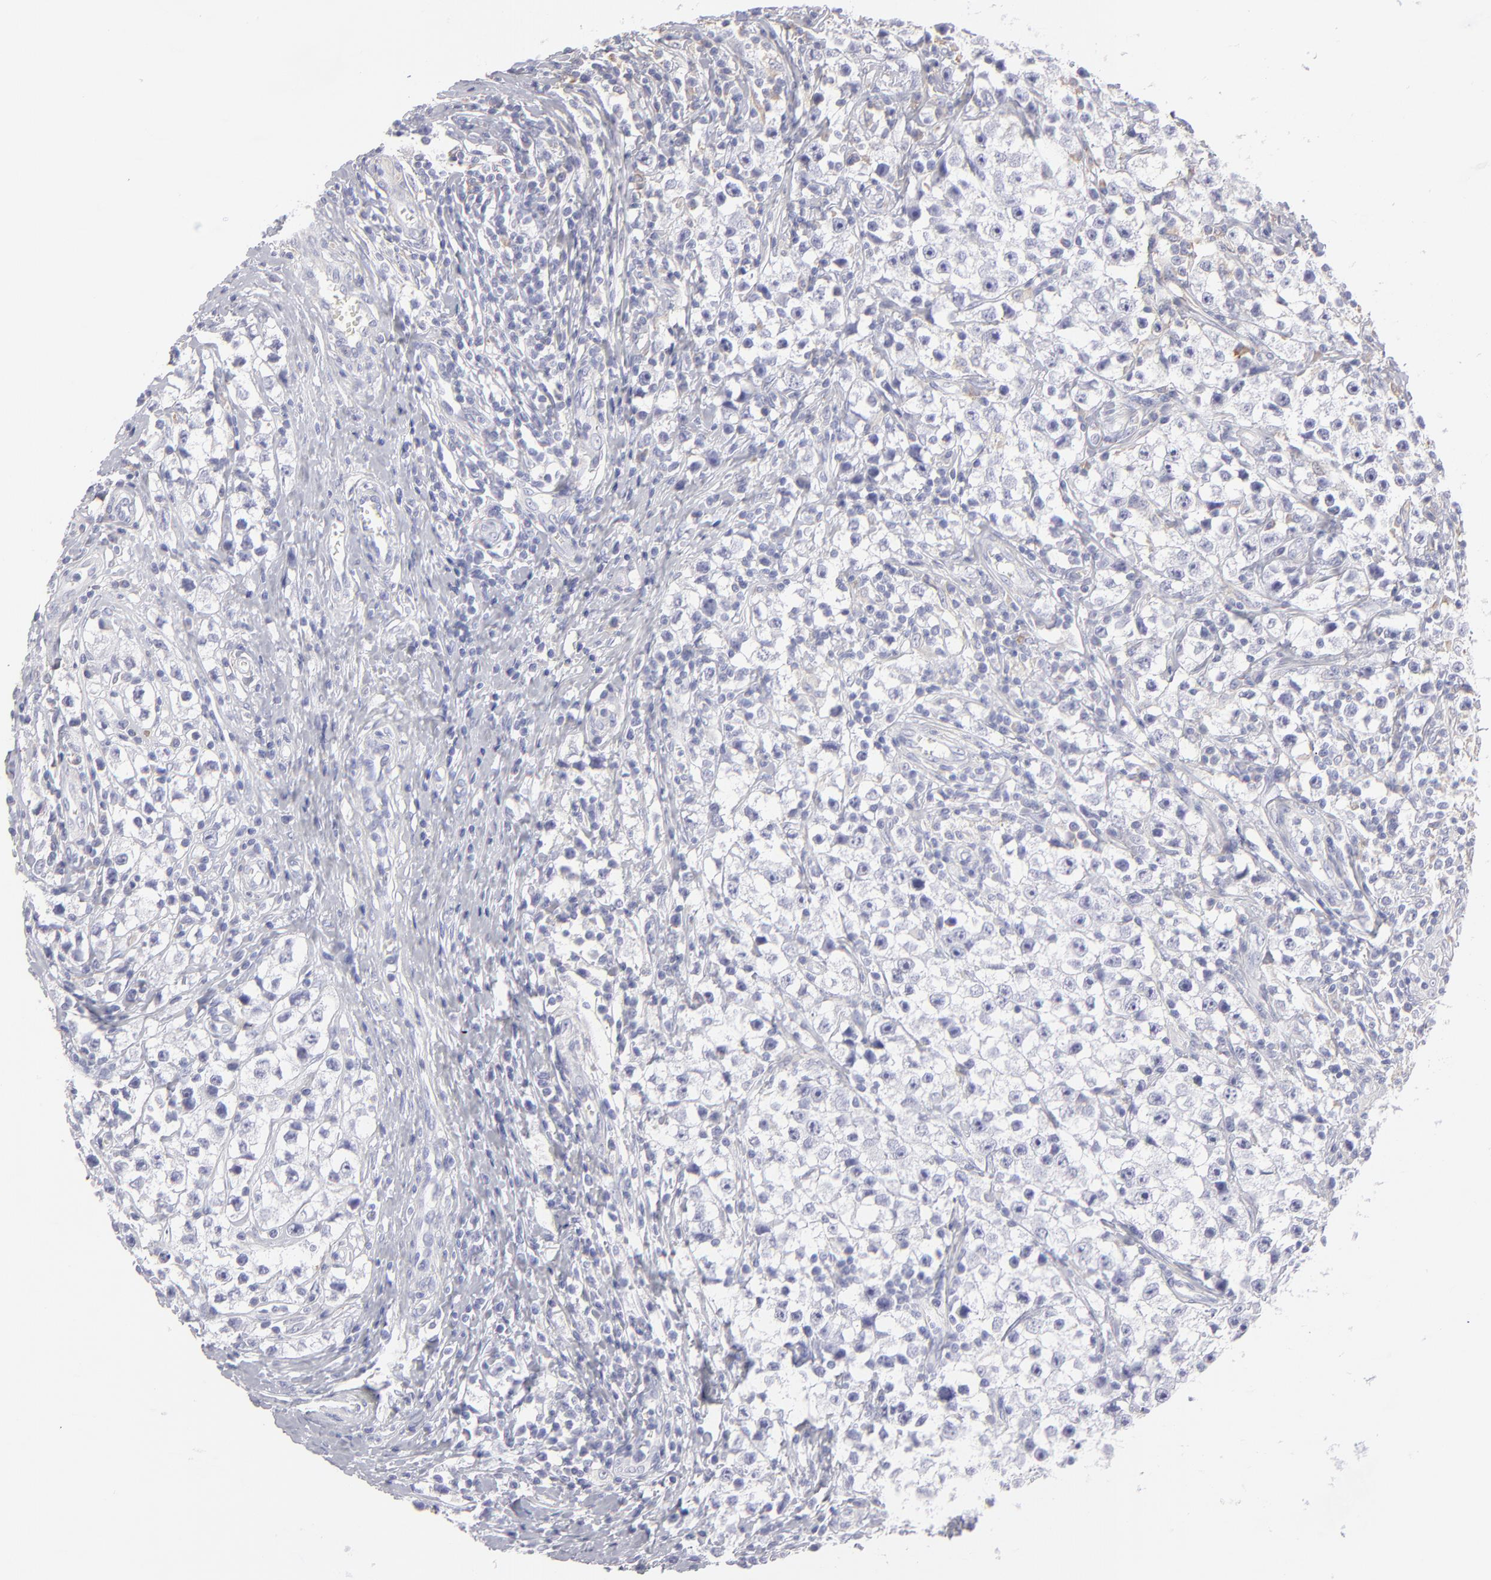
{"staining": {"intensity": "negative", "quantity": "none", "location": "none"}, "tissue": "testis cancer", "cell_type": "Tumor cells", "image_type": "cancer", "snomed": [{"axis": "morphology", "description": "Seminoma, NOS"}, {"axis": "topography", "description": "Testis"}], "caption": "Tumor cells are negative for protein expression in human testis seminoma.", "gene": "CALR", "patient": {"sex": "male", "age": 35}}